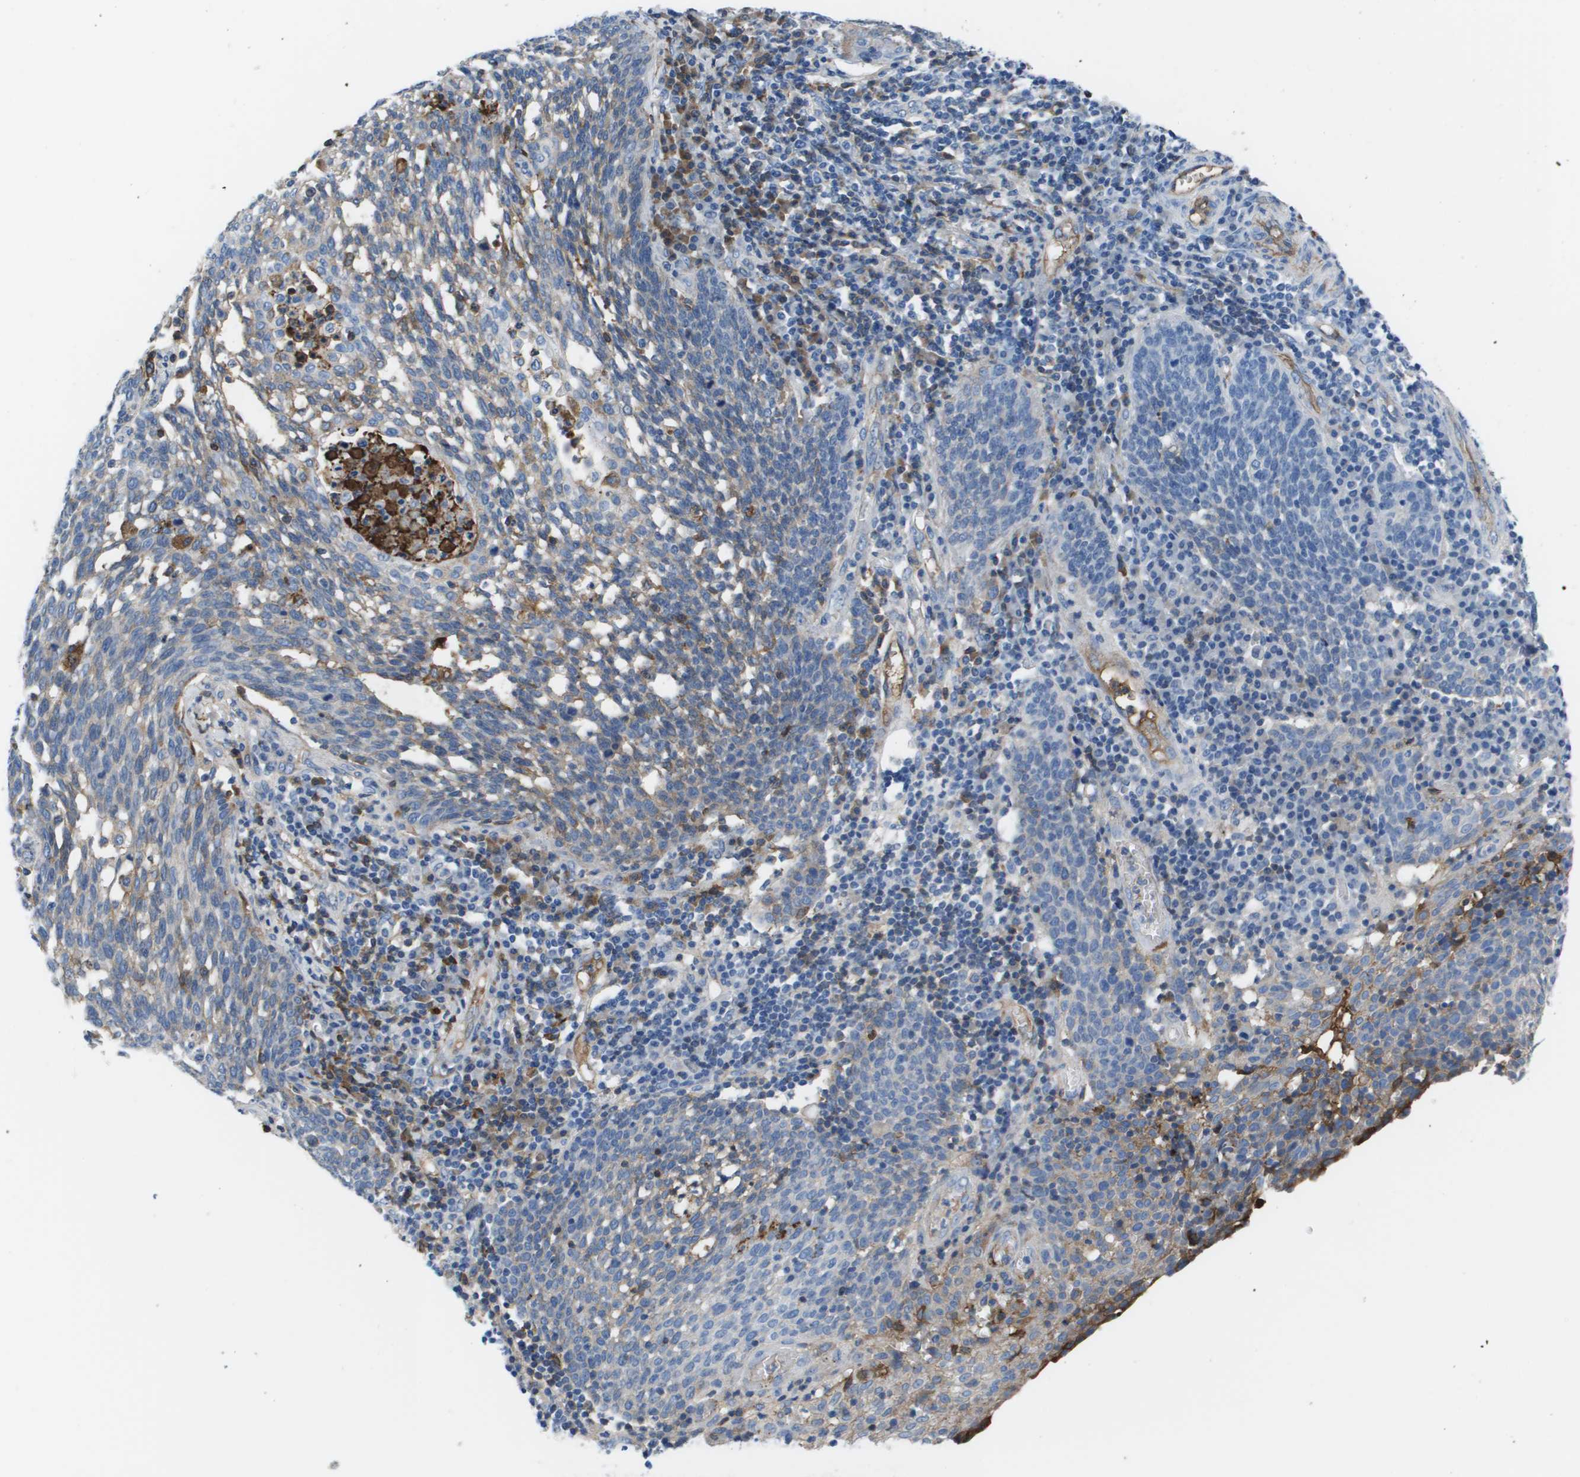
{"staining": {"intensity": "weak", "quantity": "<25%", "location": "cytoplasmic/membranous"}, "tissue": "cervical cancer", "cell_type": "Tumor cells", "image_type": "cancer", "snomed": [{"axis": "morphology", "description": "Squamous cell carcinoma, NOS"}, {"axis": "topography", "description": "Cervix"}], "caption": "This is an immunohistochemistry photomicrograph of squamous cell carcinoma (cervical). There is no staining in tumor cells.", "gene": "VTN", "patient": {"sex": "female", "age": 34}}